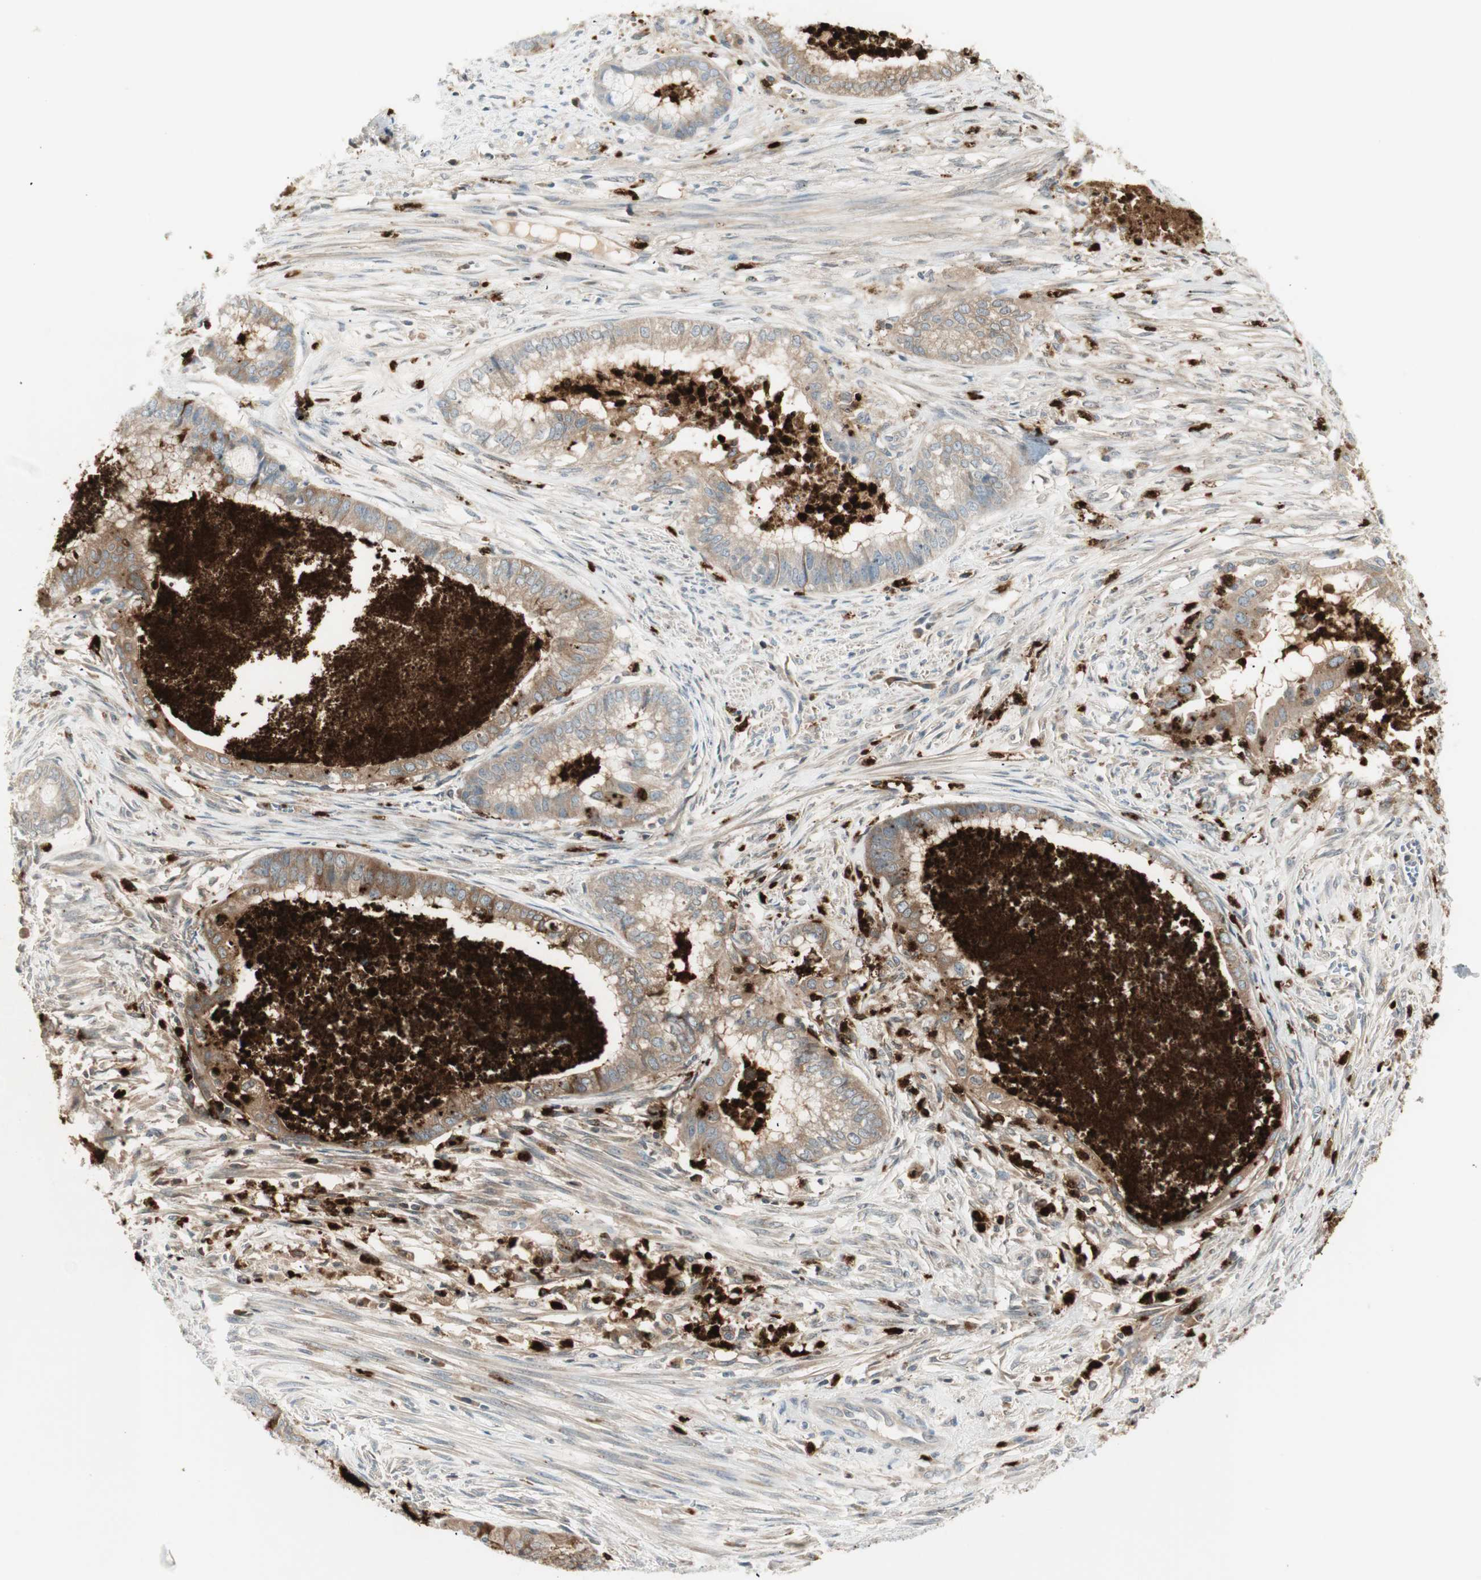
{"staining": {"intensity": "moderate", "quantity": ">75%", "location": "cytoplasmic/membranous"}, "tissue": "endometrial cancer", "cell_type": "Tumor cells", "image_type": "cancer", "snomed": [{"axis": "morphology", "description": "Necrosis, NOS"}, {"axis": "morphology", "description": "Adenocarcinoma, NOS"}, {"axis": "topography", "description": "Endometrium"}], "caption": "Immunohistochemistry of endometrial adenocarcinoma reveals medium levels of moderate cytoplasmic/membranous expression in about >75% of tumor cells.", "gene": "PRTN3", "patient": {"sex": "female", "age": 79}}